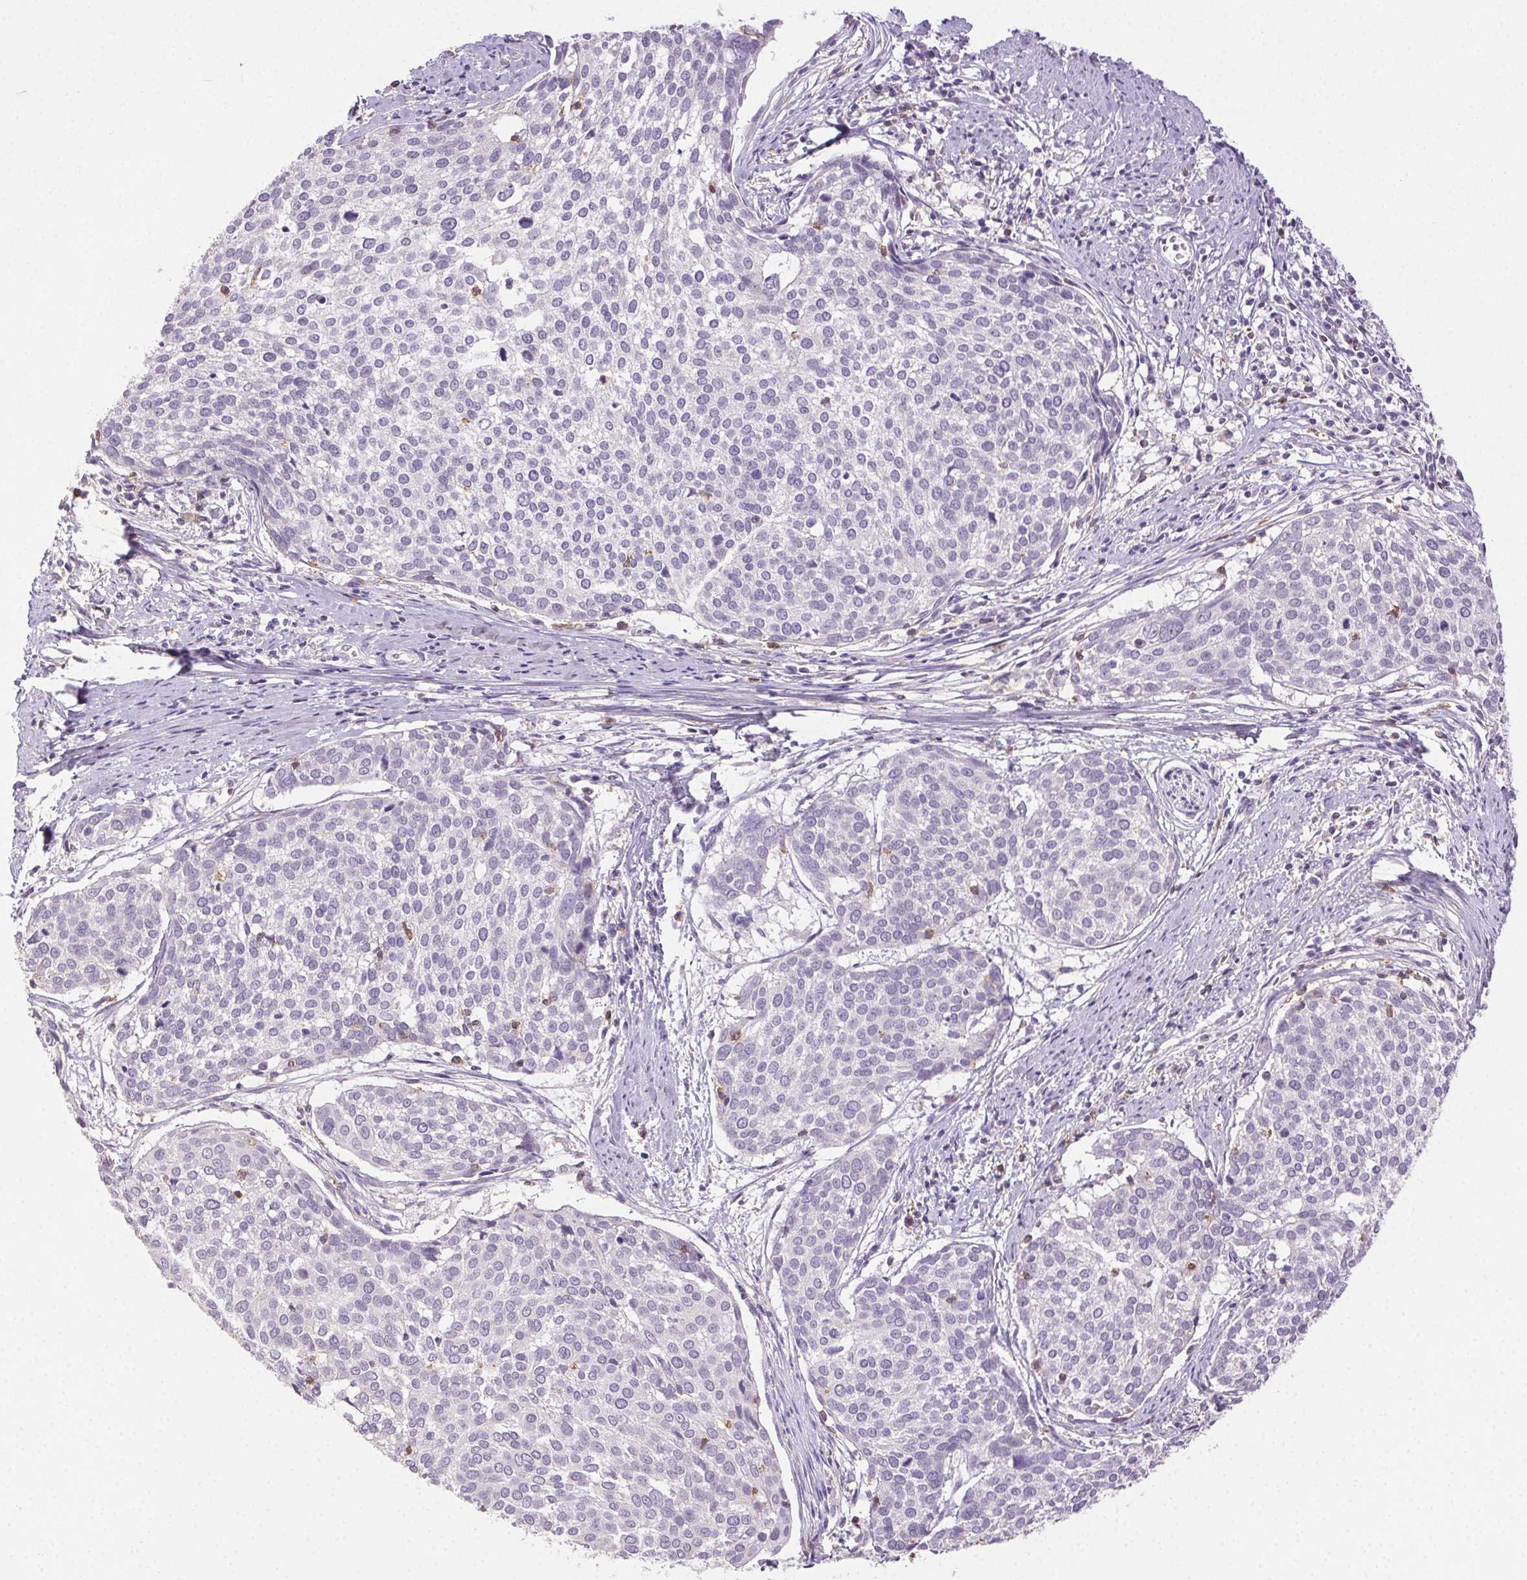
{"staining": {"intensity": "negative", "quantity": "none", "location": "none"}, "tissue": "cervical cancer", "cell_type": "Tumor cells", "image_type": "cancer", "snomed": [{"axis": "morphology", "description": "Squamous cell carcinoma, NOS"}, {"axis": "topography", "description": "Cervix"}], "caption": "Immunohistochemistry (IHC) of human cervical cancer reveals no positivity in tumor cells.", "gene": "AKAP5", "patient": {"sex": "female", "age": 39}}